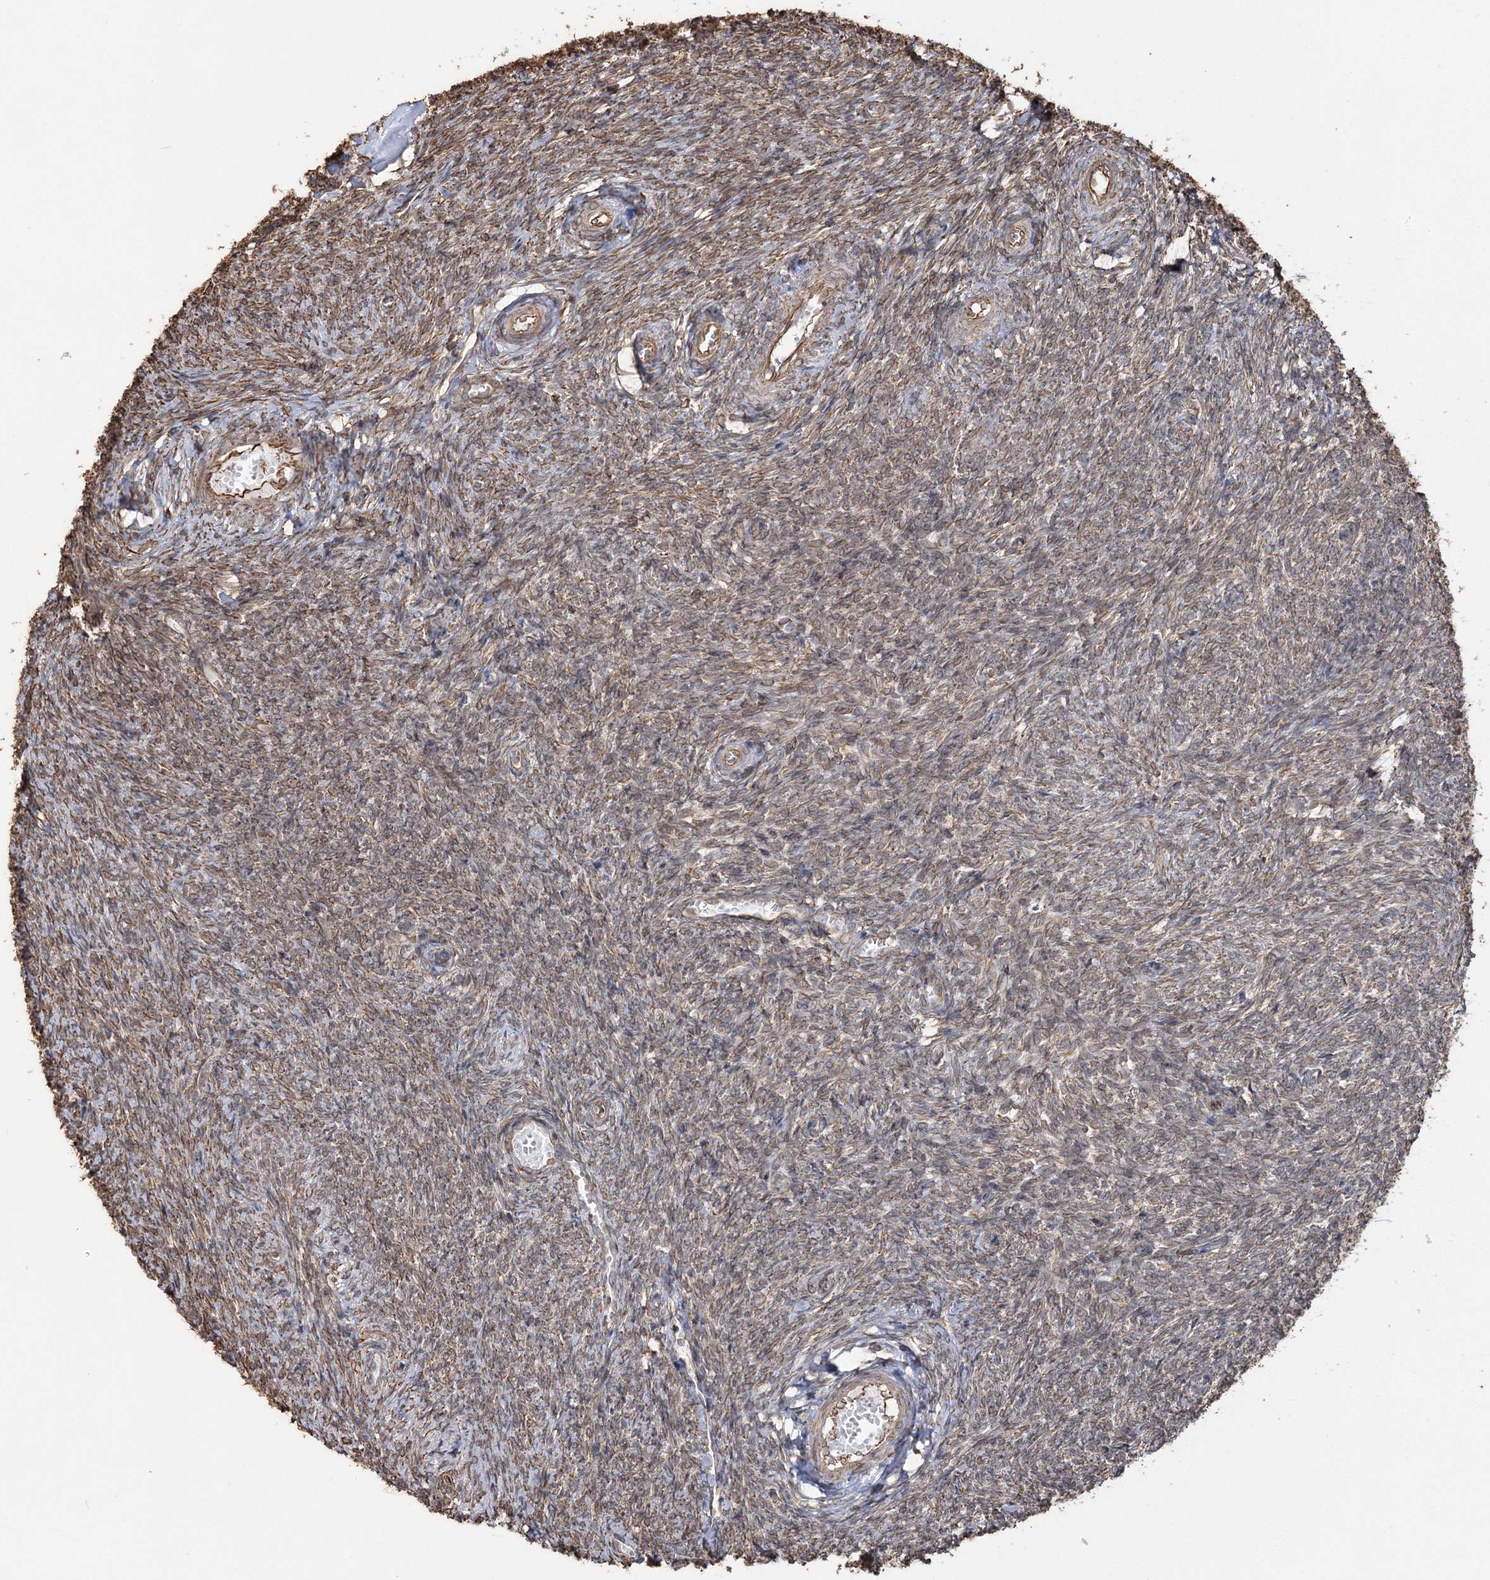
{"staining": {"intensity": "negative", "quantity": "none", "location": "none"}, "tissue": "ovary", "cell_type": "Follicle cells", "image_type": "normal", "snomed": [{"axis": "morphology", "description": "Normal tissue, NOS"}, {"axis": "topography", "description": "Ovary"}], "caption": "Immunohistochemistry (IHC) of benign ovary shows no staining in follicle cells. Brightfield microscopy of immunohistochemistry (IHC) stained with DAB (brown) and hematoxylin (blue), captured at high magnification.", "gene": "ATP11B", "patient": {"sex": "female", "age": 44}}